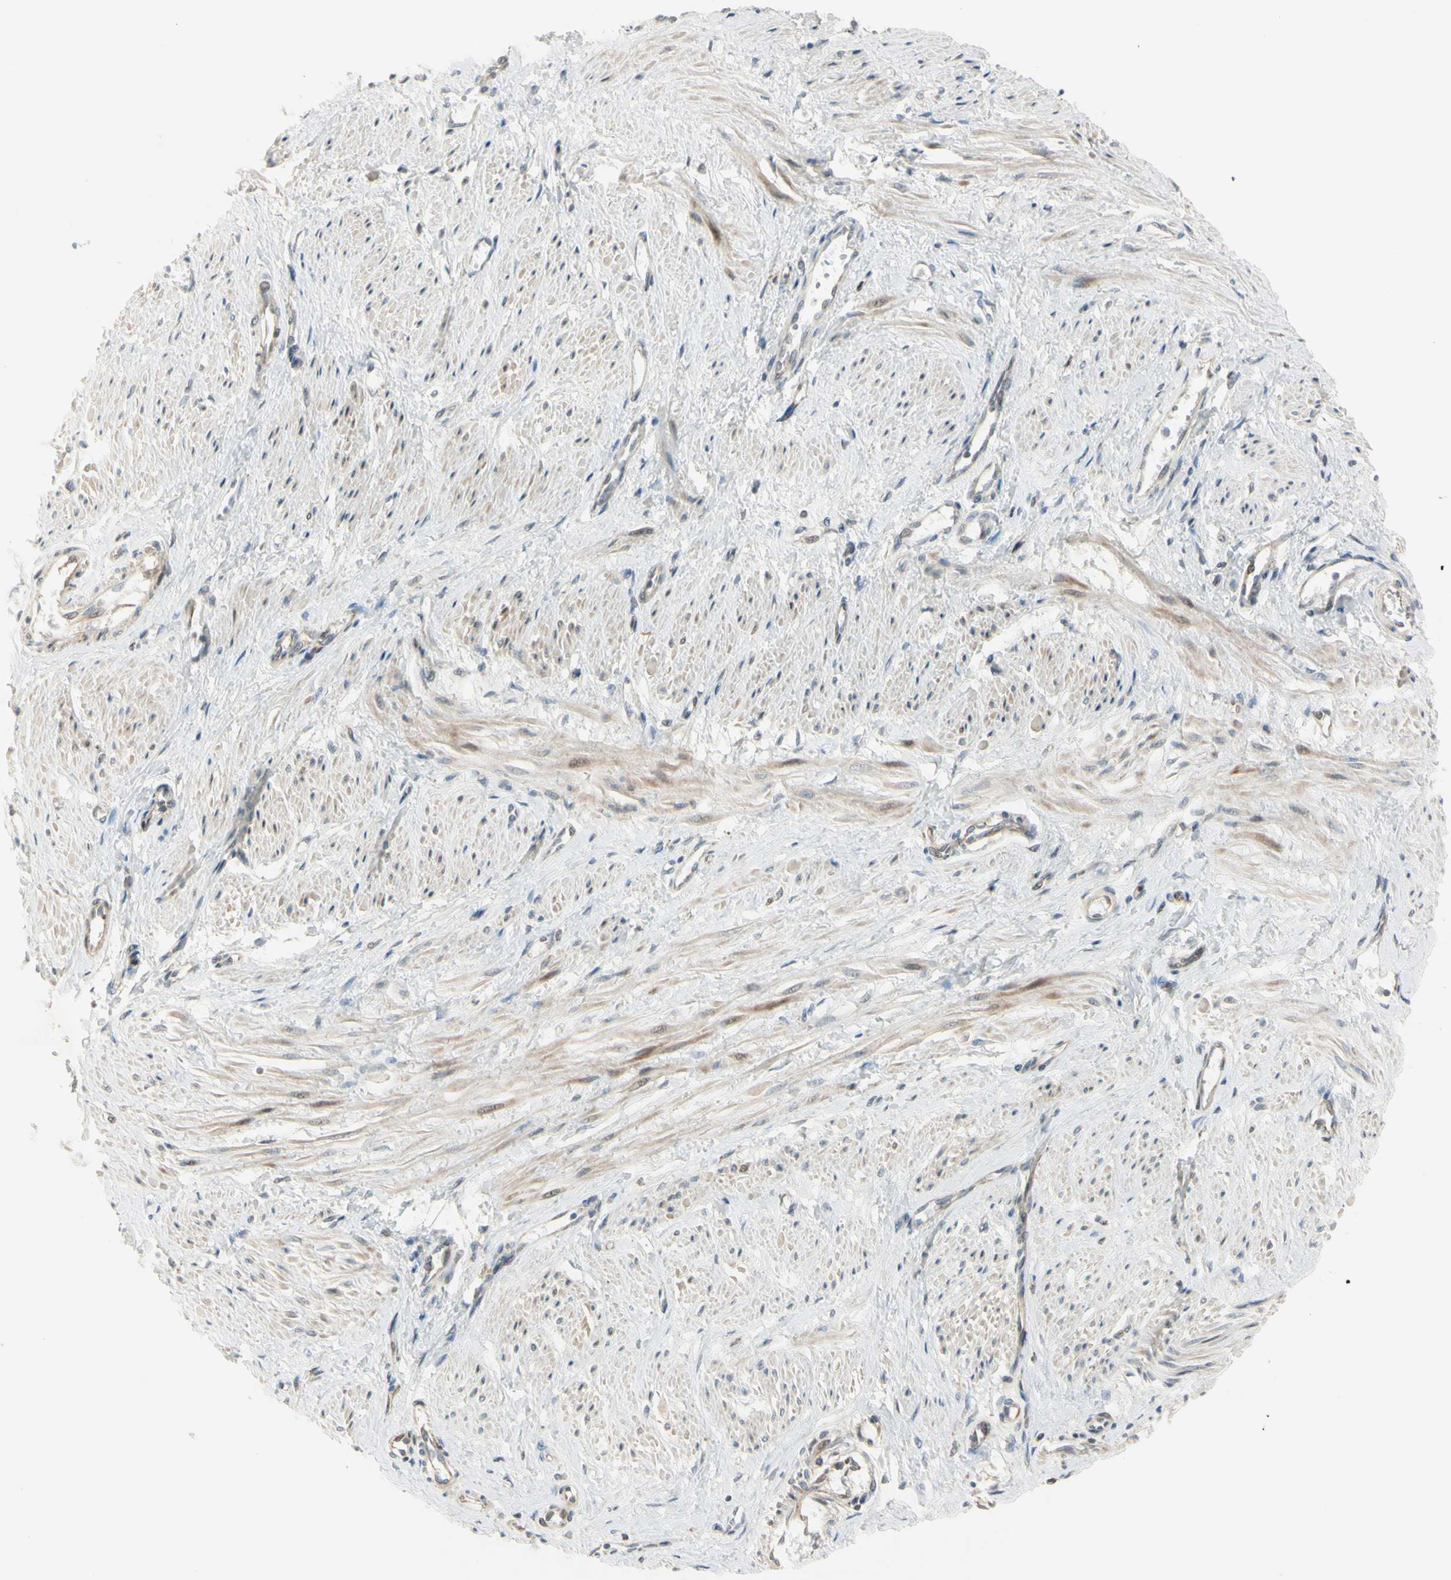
{"staining": {"intensity": "weak", "quantity": "<25%", "location": "cytoplasmic/membranous"}, "tissue": "smooth muscle", "cell_type": "Smooth muscle cells", "image_type": "normal", "snomed": [{"axis": "morphology", "description": "Normal tissue, NOS"}, {"axis": "topography", "description": "Smooth muscle"}, {"axis": "topography", "description": "Uterus"}], "caption": "A high-resolution histopathology image shows immunohistochemistry (IHC) staining of benign smooth muscle, which reveals no significant positivity in smooth muscle cells. (DAB immunohistochemistry (IHC) with hematoxylin counter stain).", "gene": "NDFIP1", "patient": {"sex": "female", "age": 39}}